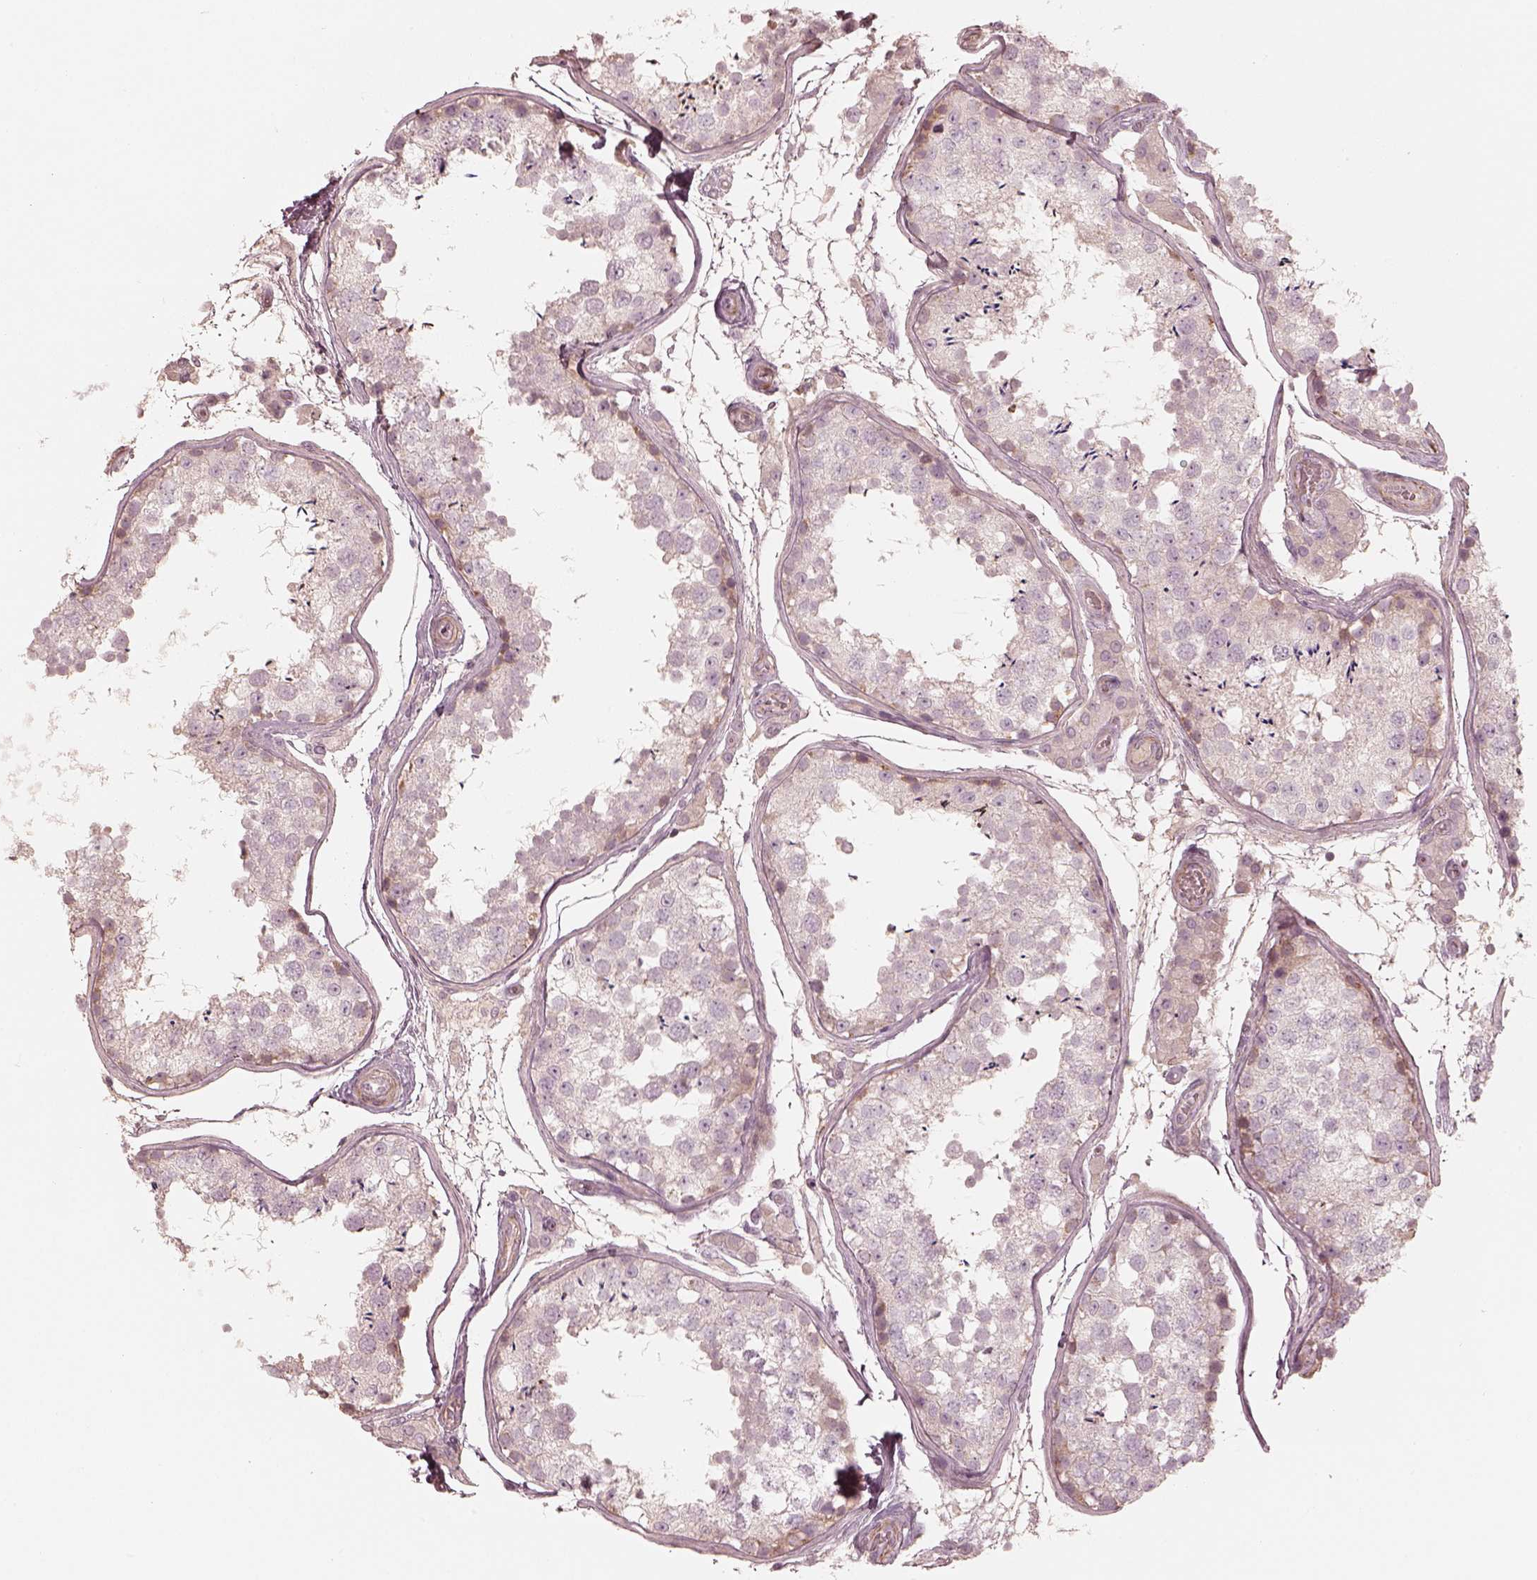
{"staining": {"intensity": "moderate", "quantity": "<25%", "location": "cytoplasmic/membranous"}, "tissue": "testis", "cell_type": "Cells in seminiferous ducts", "image_type": "normal", "snomed": [{"axis": "morphology", "description": "Normal tissue, NOS"}, {"axis": "topography", "description": "Testis"}], "caption": "The image demonstrates immunohistochemical staining of benign testis. There is moderate cytoplasmic/membranous staining is appreciated in approximately <25% of cells in seminiferous ducts. (brown staining indicates protein expression, while blue staining denotes nuclei).", "gene": "KCNJ9", "patient": {"sex": "male", "age": 29}}